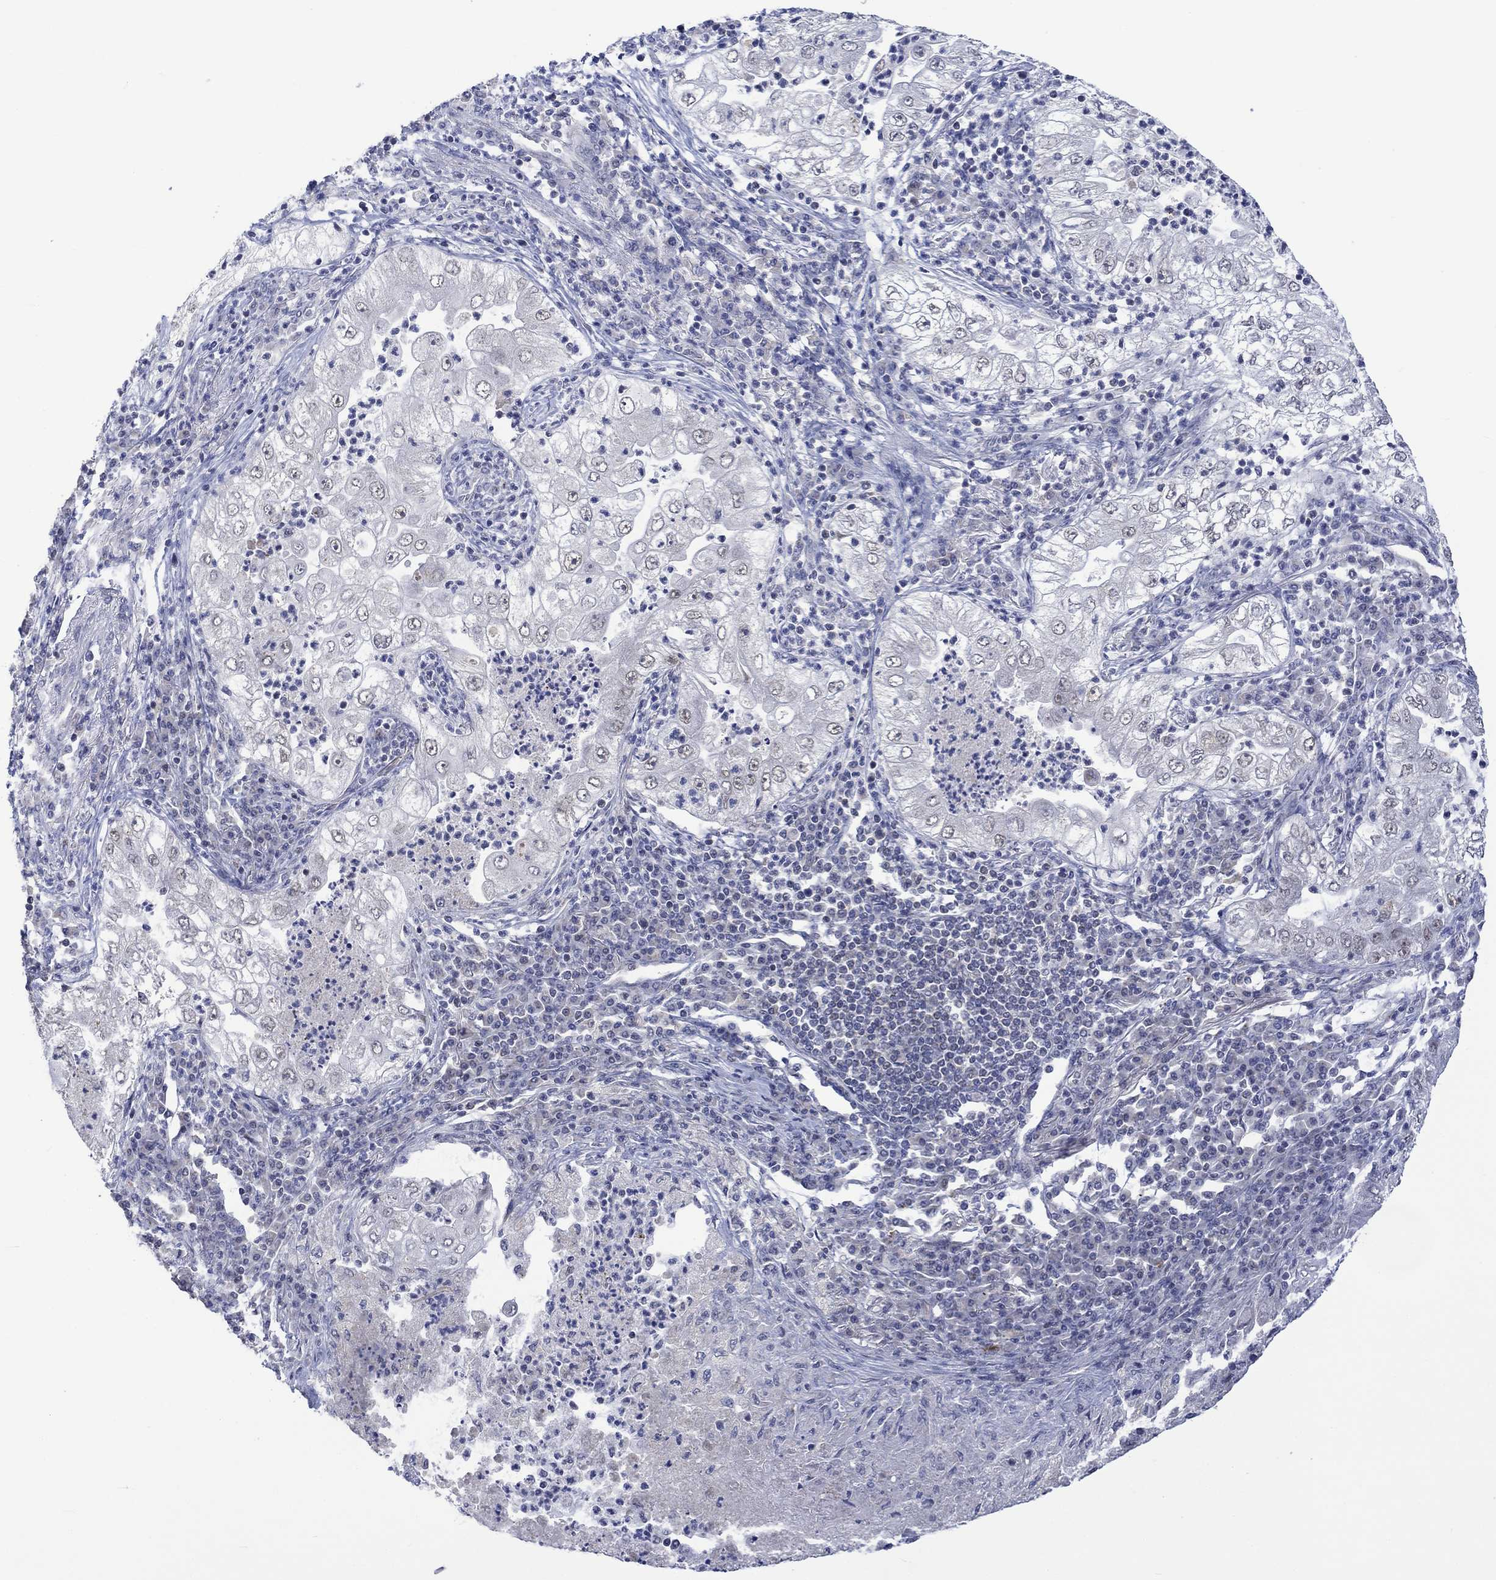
{"staining": {"intensity": "negative", "quantity": "none", "location": "none"}, "tissue": "lung cancer", "cell_type": "Tumor cells", "image_type": "cancer", "snomed": [{"axis": "morphology", "description": "Adenocarcinoma, NOS"}, {"axis": "topography", "description": "Lung"}], "caption": "This image is of lung cancer stained with IHC to label a protein in brown with the nuclei are counter-stained blue. There is no positivity in tumor cells.", "gene": "SLC48A1", "patient": {"sex": "female", "age": 73}}